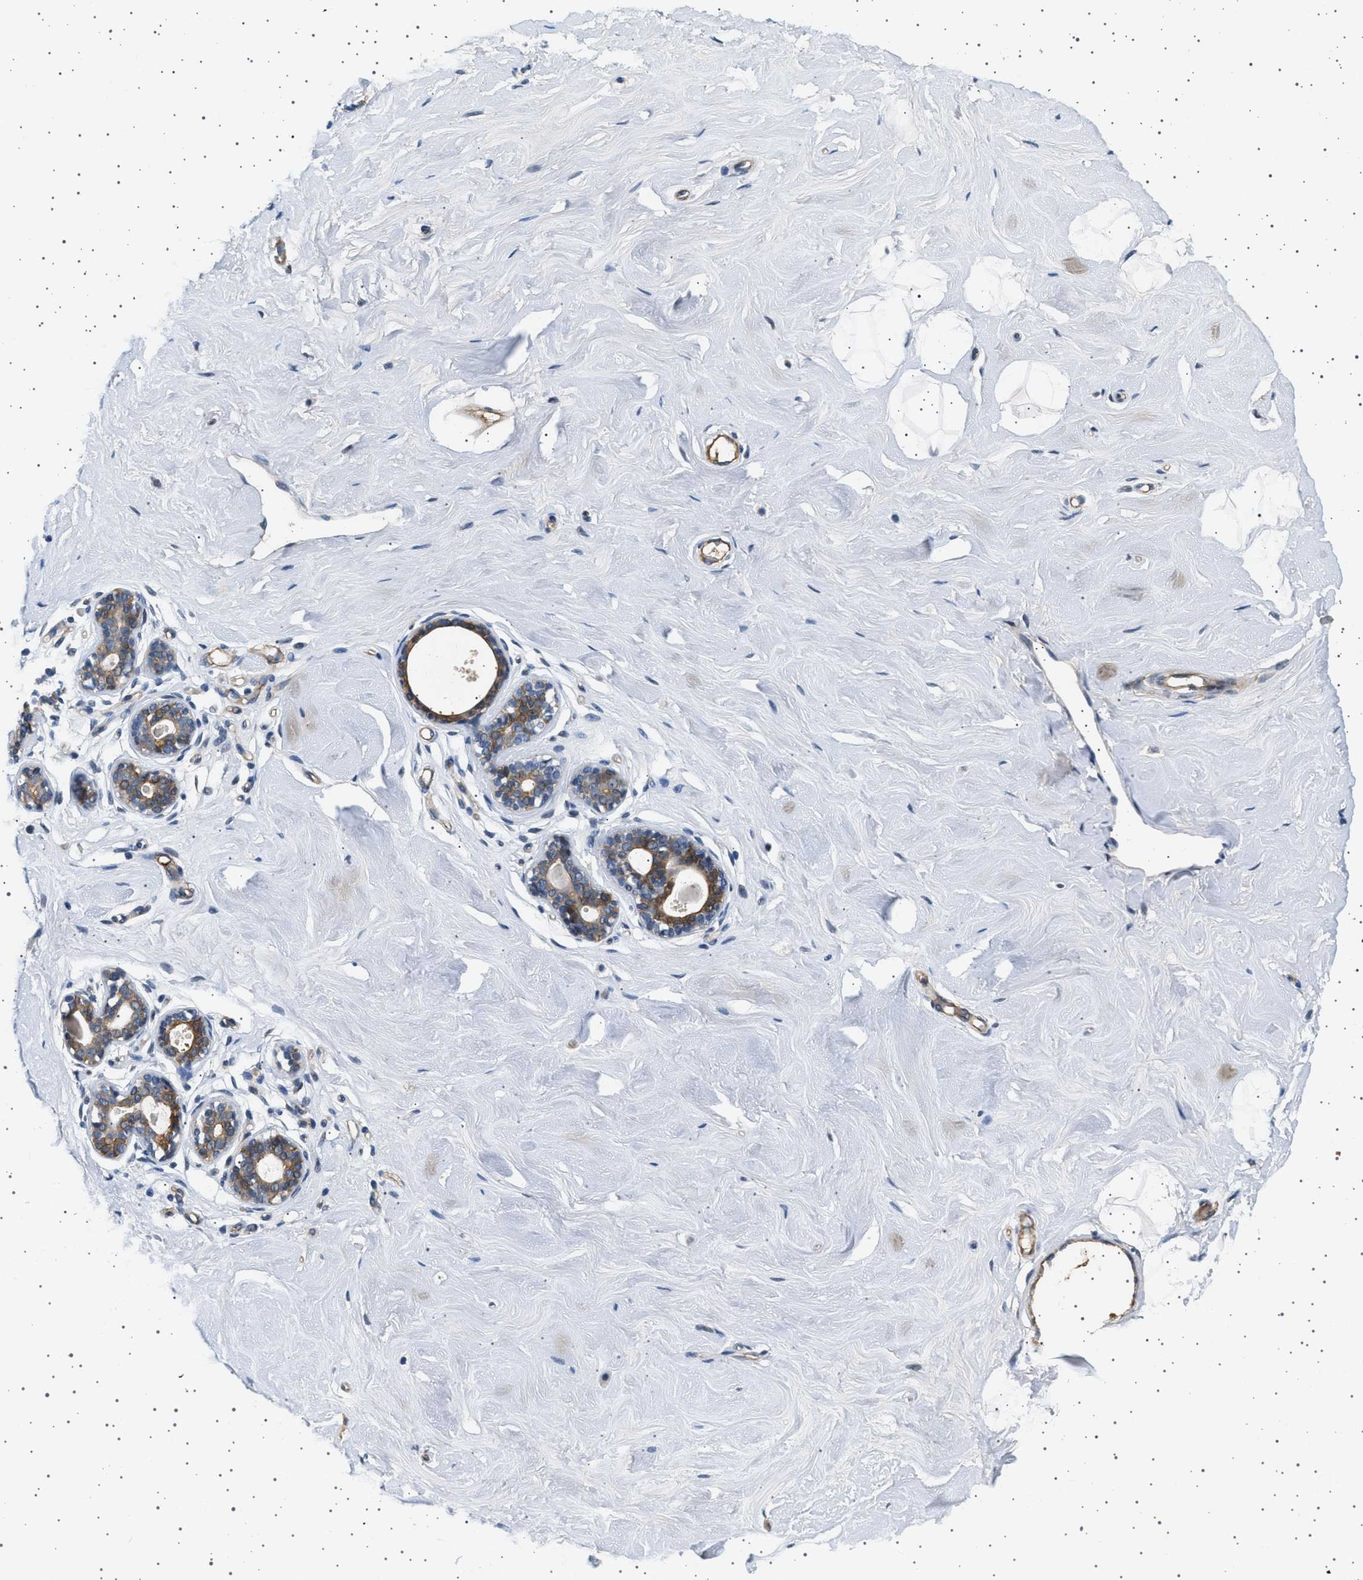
{"staining": {"intensity": "negative", "quantity": "none", "location": "none"}, "tissue": "breast", "cell_type": "Adipocytes", "image_type": "normal", "snomed": [{"axis": "morphology", "description": "Normal tissue, NOS"}, {"axis": "topography", "description": "Breast"}], "caption": "An immunohistochemistry (IHC) micrograph of normal breast is shown. There is no staining in adipocytes of breast.", "gene": "PLPP6", "patient": {"sex": "female", "age": 23}}